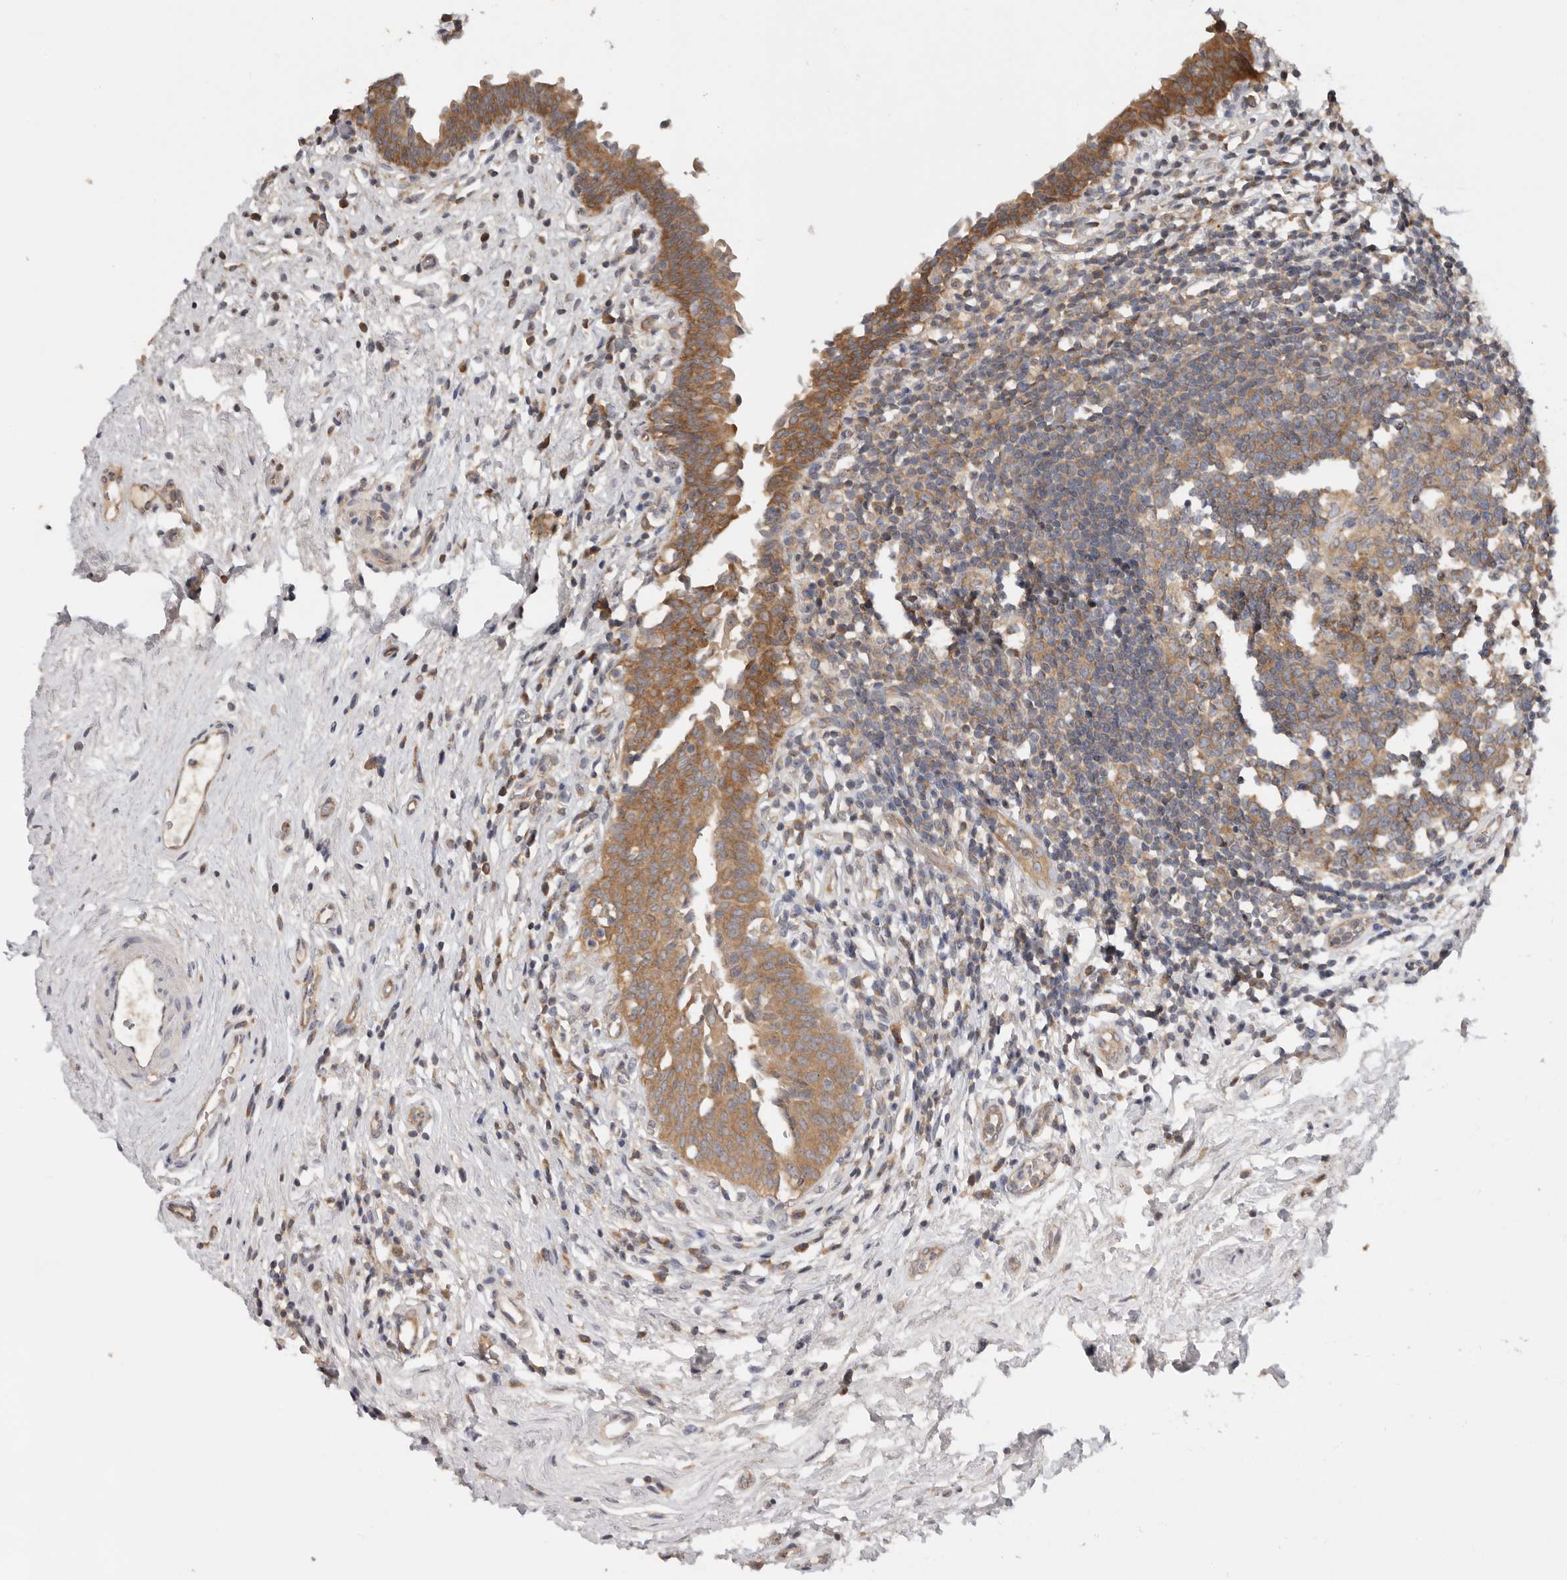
{"staining": {"intensity": "moderate", "quantity": ">75%", "location": "cytoplasmic/membranous"}, "tissue": "urinary bladder", "cell_type": "Urothelial cells", "image_type": "normal", "snomed": [{"axis": "morphology", "description": "Normal tissue, NOS"}, {"axis": "topography", "description": "Urinary bladder"}], "caption": "Immunohistochemistry (IHC) of benign urinary bladder shows medium levels of moderate cytoplasmic/membranous positivity in about >75% of urothelial cells.", "gene": "PPP1R42", "patient": {"sex": "male", "age": 83}}